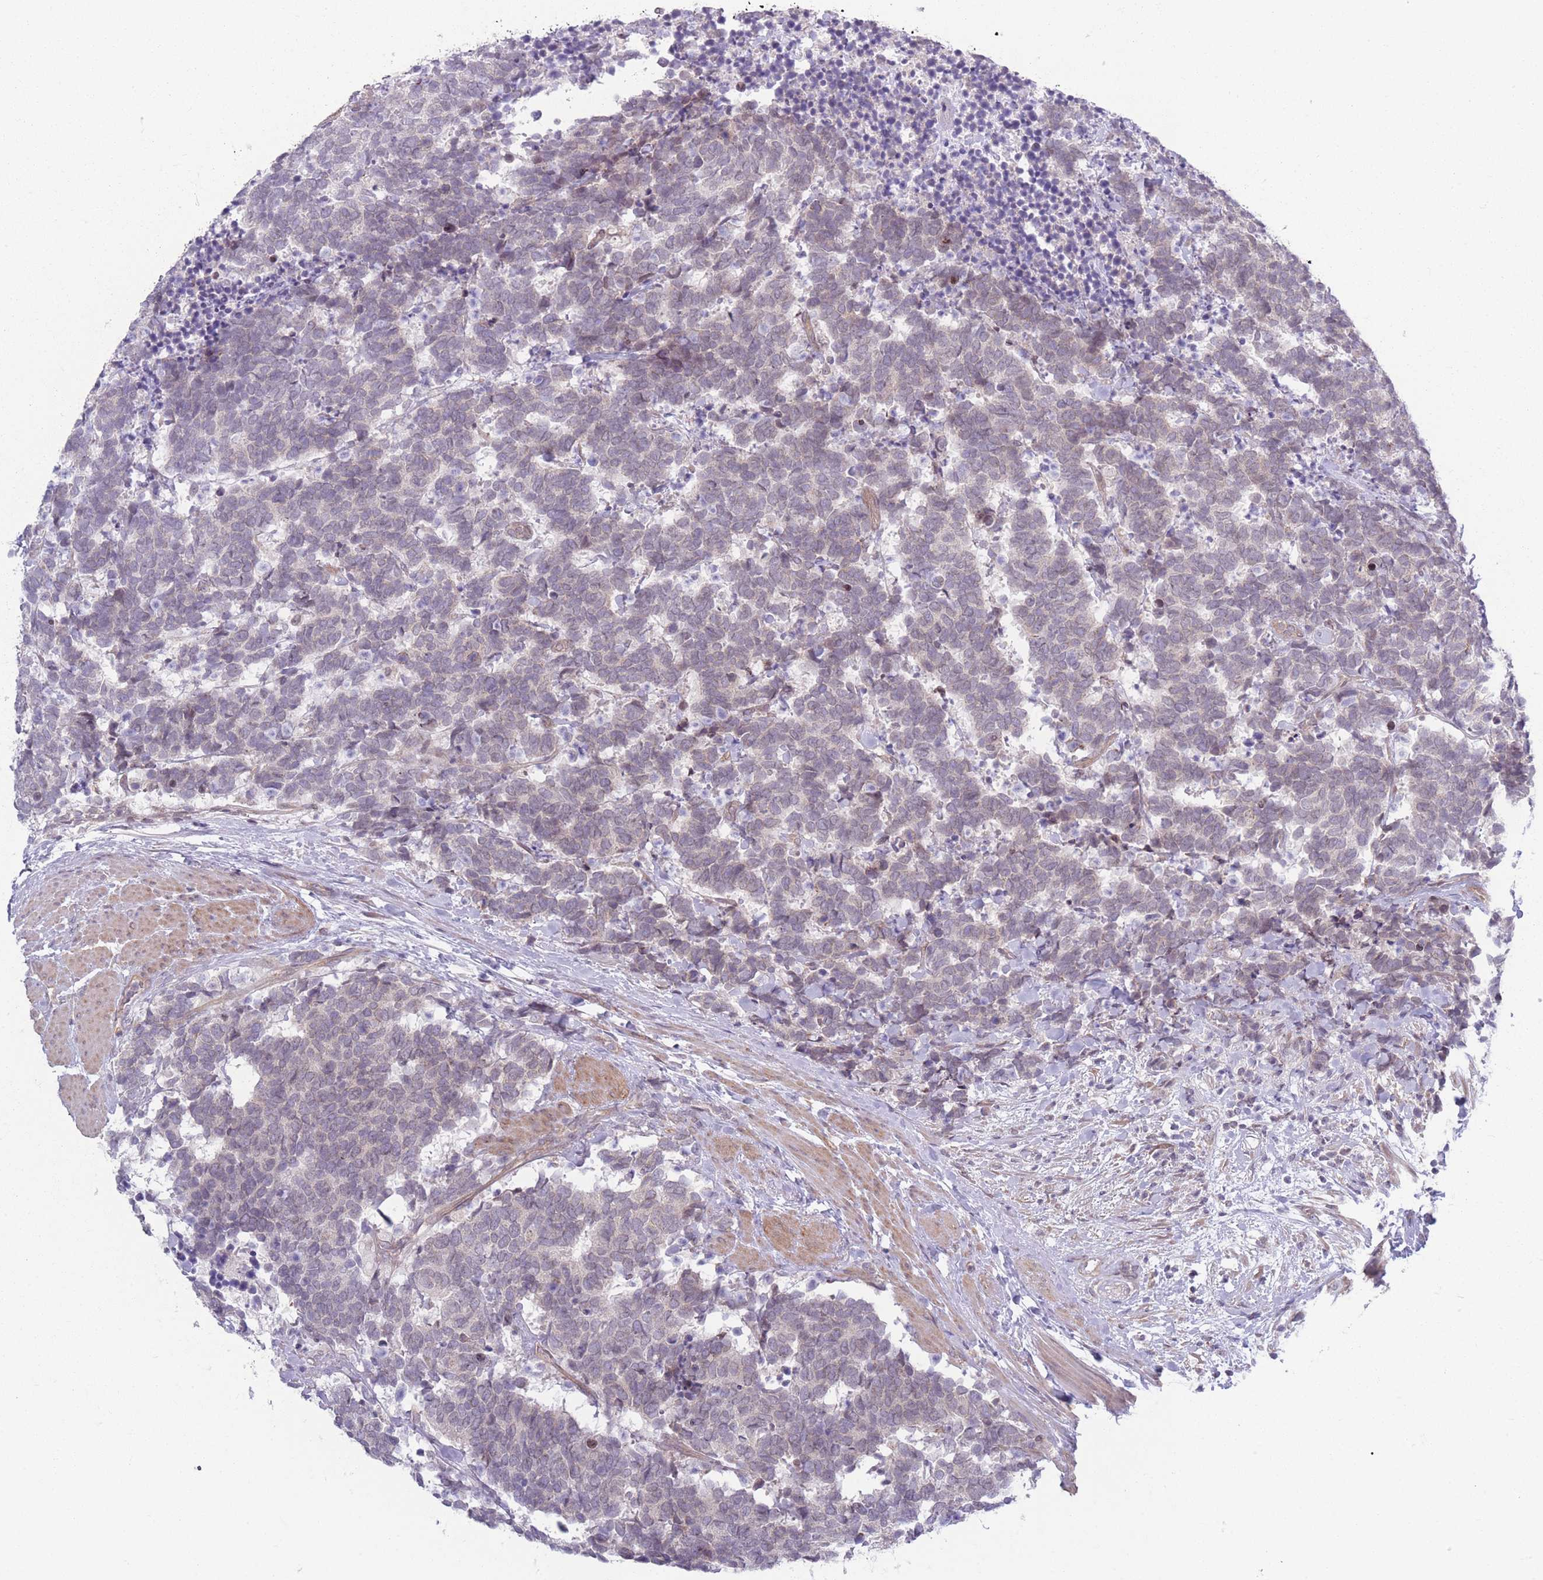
{"staining": {"intensity": "weak", "quantity": "<25%", "location": "cytoplasmic/membranous"}, "tissue": "carcinoid", "cell_type": "Tumor cells", "image_type": "cancer", "snomed": [{"axis": "morphology", "description": "Carcinoma, NOS"}, {"axis": "morphology", "description": "Carcinoid, malignant, NOS"}, {"axis": "topography", "description": "Prostate"}], "caption": "Carcinoma was stained to show a protein in brown. There is no significant expression in tumor cells.", "gene": "VRK2", "patient": {"sex": "male", "age": 57}}